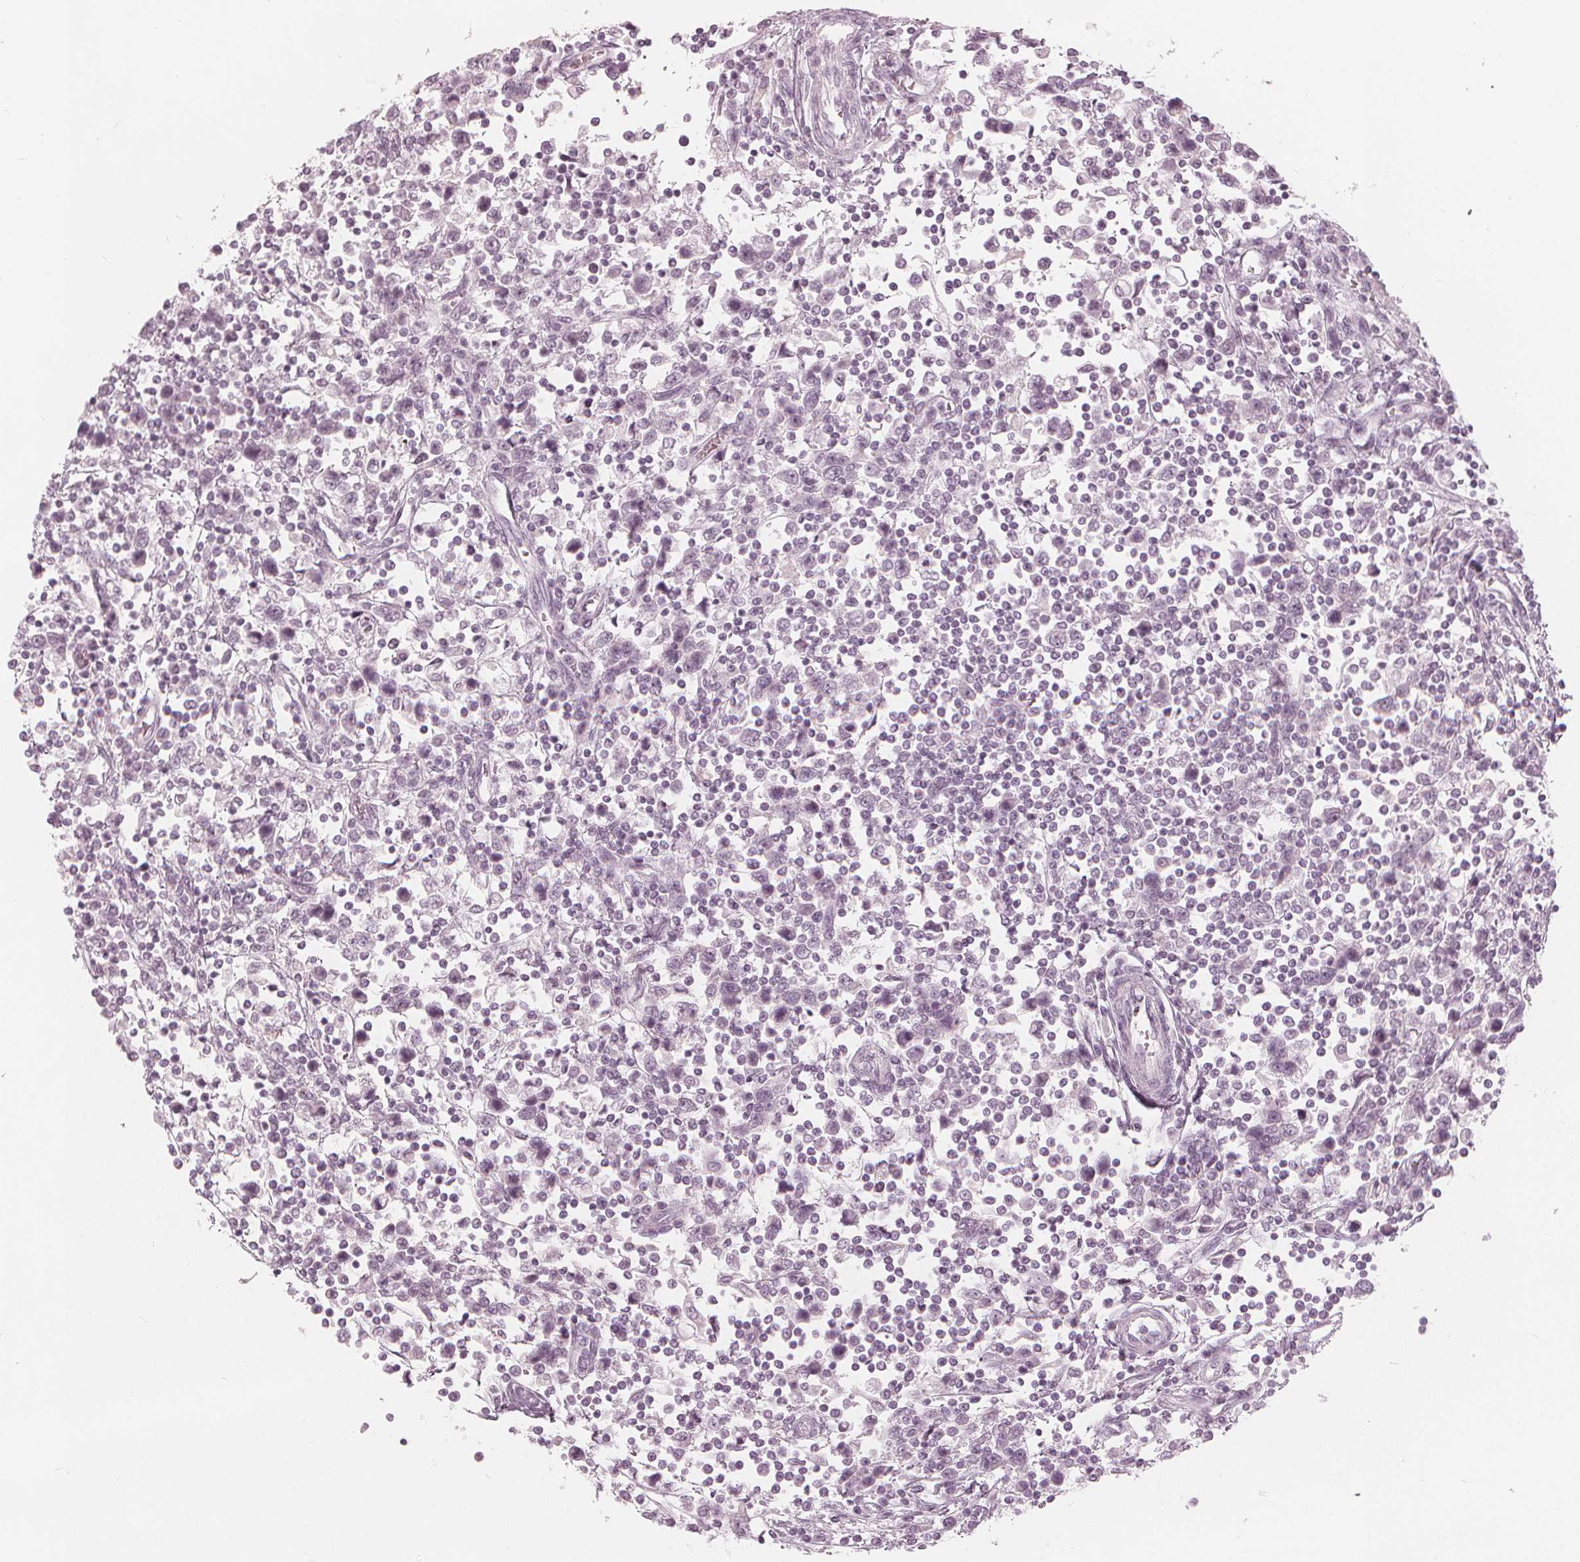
{"staining": {"intensity": "negative", "quantity": "none", "location": "none"}, "tissue": "testis cancer", "cell_type": "Tumor cells", "image_type": "cancer", "snomed": [{"axis": "morphology", "description": "Seminoma, NOS"}, {"axis": "topography", "description": "Testis"}], "caption": "The immunohistochemistry micrograph has no significant staining in tumor cells of testis cancer tissue.", "gene": "PAEP", "patient": {"sex": "male", "age": 34}}